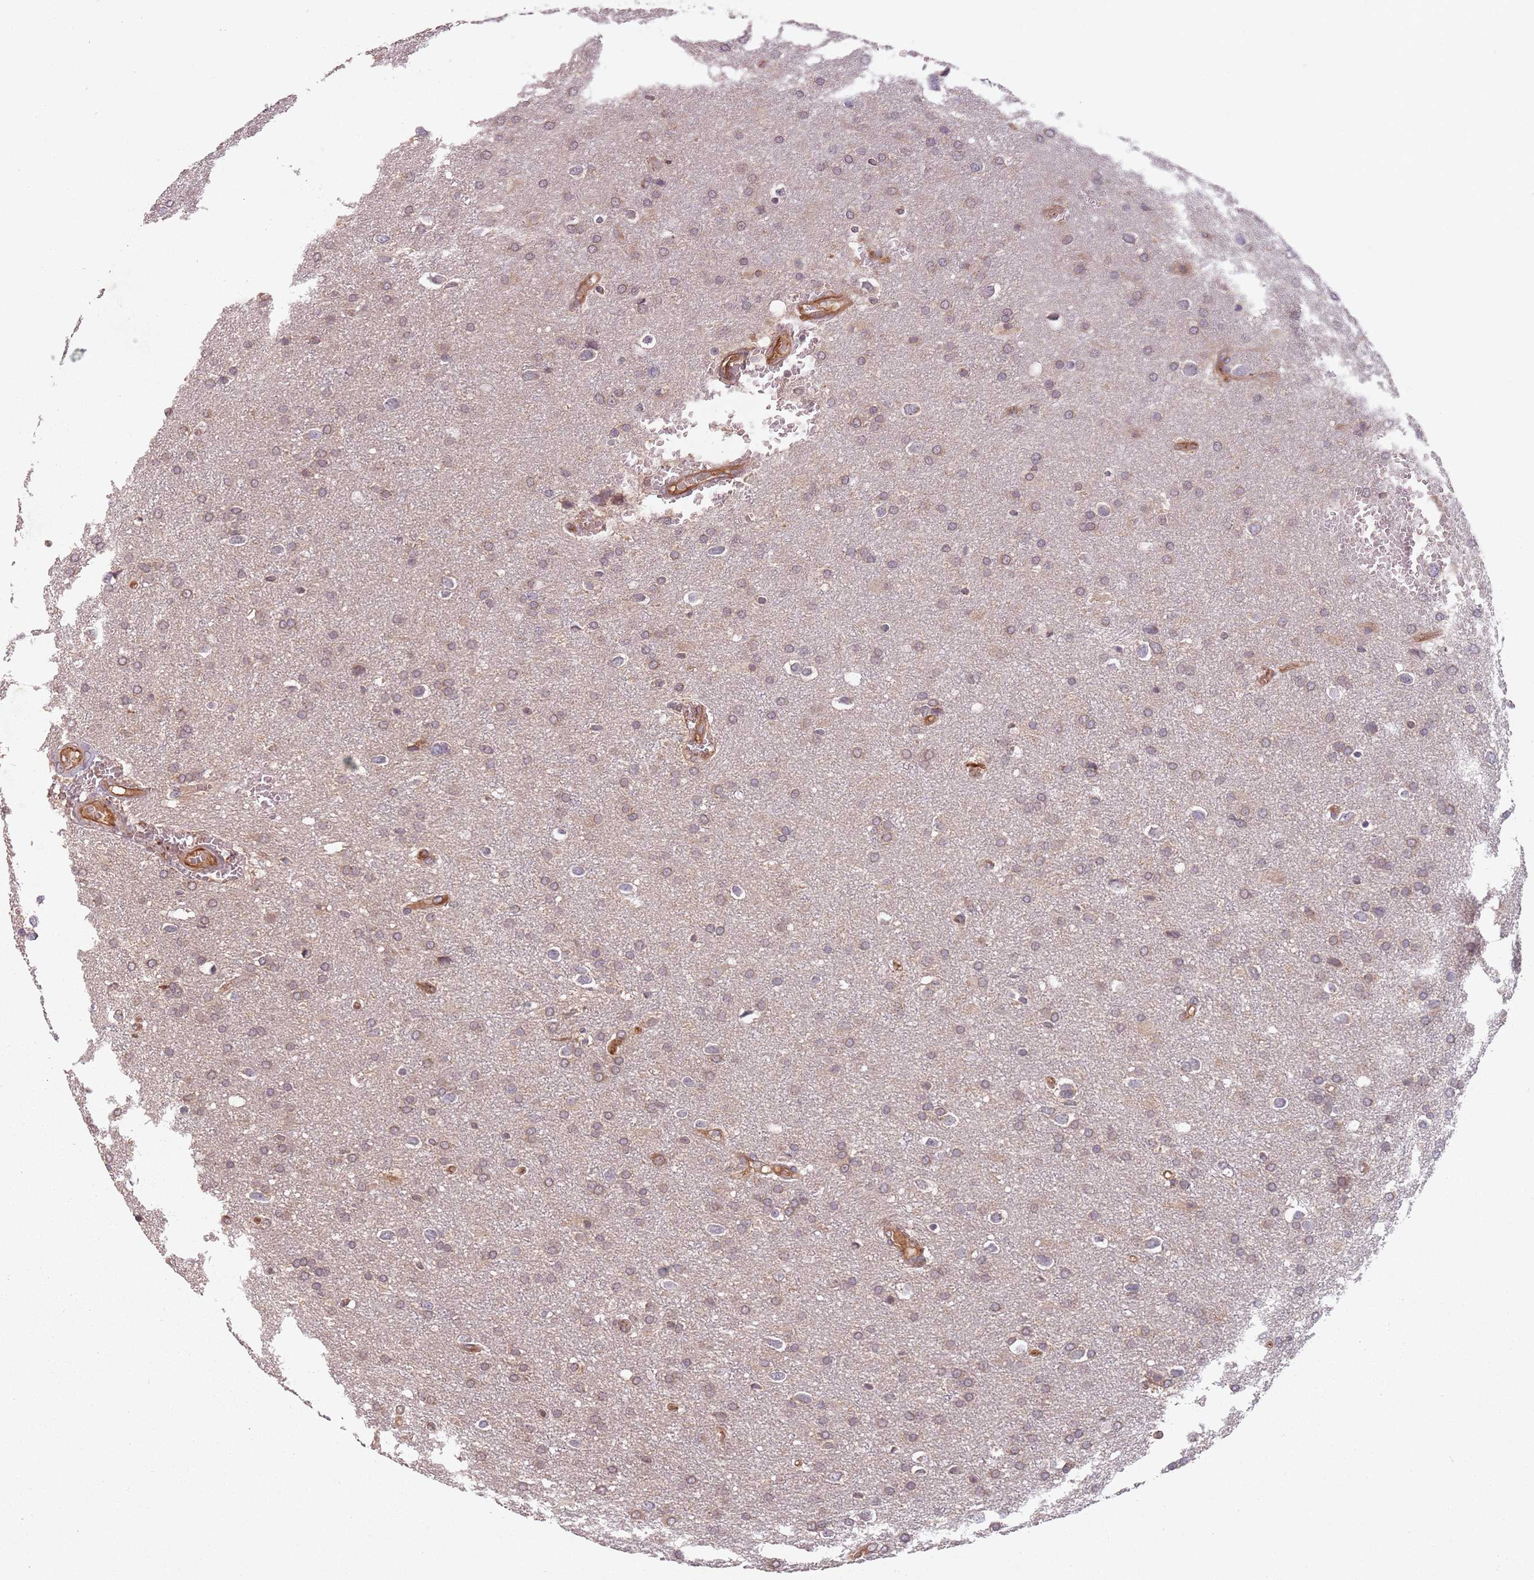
{"staining": {"intensity": "moderate", "quantity": "<25%", "location": "cytoplasmic/membranous"}, "tissue": "glioma", "cell_type": "Tumor cells", "image_type": "cancer", "snomed": [{"axis": "morphology", "description": "Glioma, malignant, Low grade"}, {"axis": "topography", "description": "Brain"}], "caption": "A histopathology image showing moderate cytoplasmic/membranous expression in about <25% of tumor cells in glioma, as visualized by brown immunohistochemical staining.", "gene": "GPR180", "patient": {"sex": "female", "age": 32}}